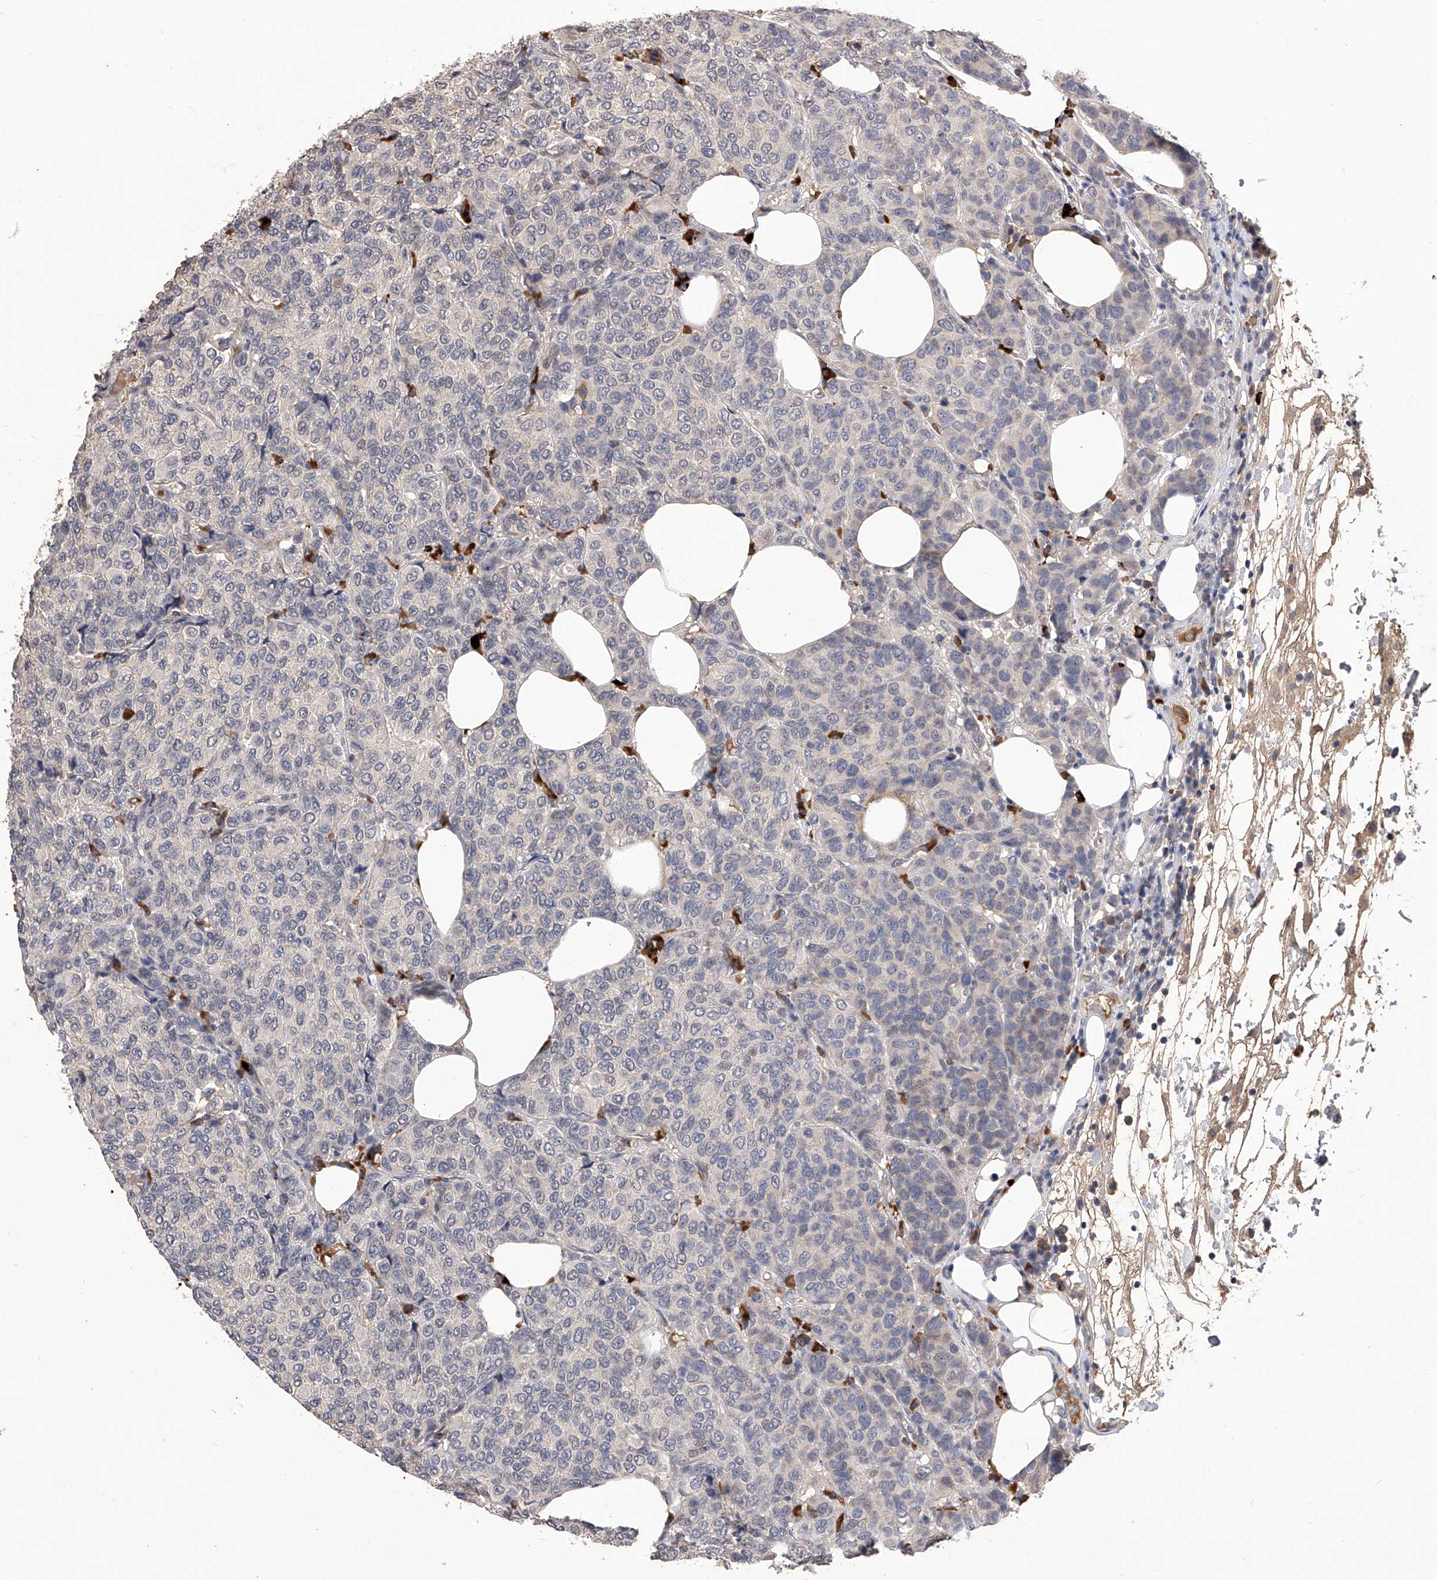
{"staining": {"intensity": "negative", "quantity": "none", "location": "none"}, "tissue": "breast cancer", "cell_type": "Tumor cells", "image_type": "cancer", "snomed": [{"axis": "morphology", "description": "Duct carcinoma"}, {"axis": "topography", "description": "Breast"}], "caption": "A high-resolution image shows IHC staining of breast cancer, which reveals no significant expression in tumor cells.", "gene": "CFAP410", "patient": {"sex": "female", "age": 55}}